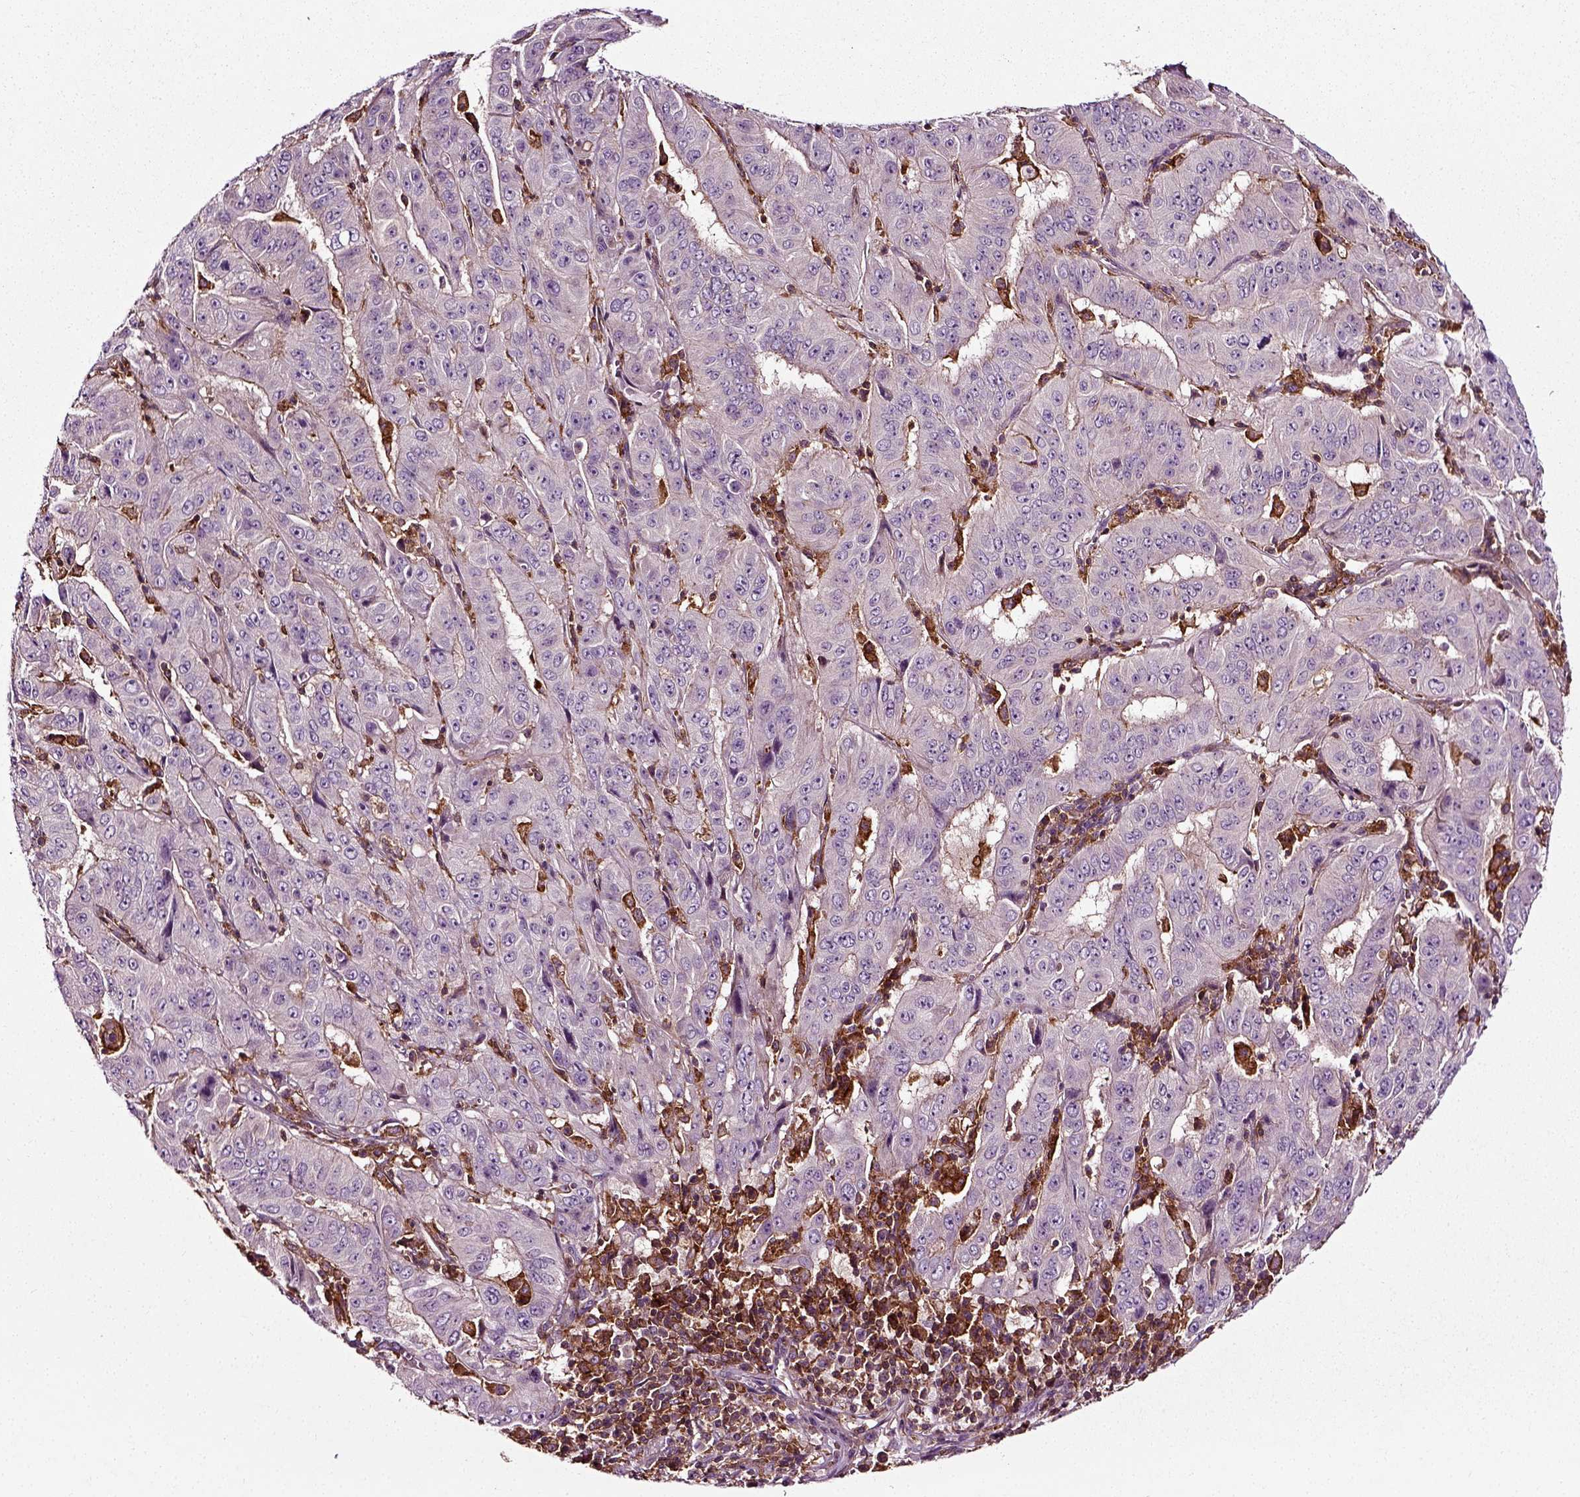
{"staining": {"intensity": "negative", "quantity": "none", "location": "none"}, "tissue": "pancreatic cancer", "cell_type": "Tumor cells", "image_type": "cancer", "snomed": [{"axis": "morphology", "description": "Adenocarcinoma, NOS"}, {"axis": "topography", "description": "Pancreas"}], "caption": "This histopathology image is of pancreatic cancer stained with IHC to label a protein in brown with the nuclei are counter-stained blue. There is no expression in tumor cells.", "gene": "RHOF", "patient": {"sex": "male", "age": 63}}